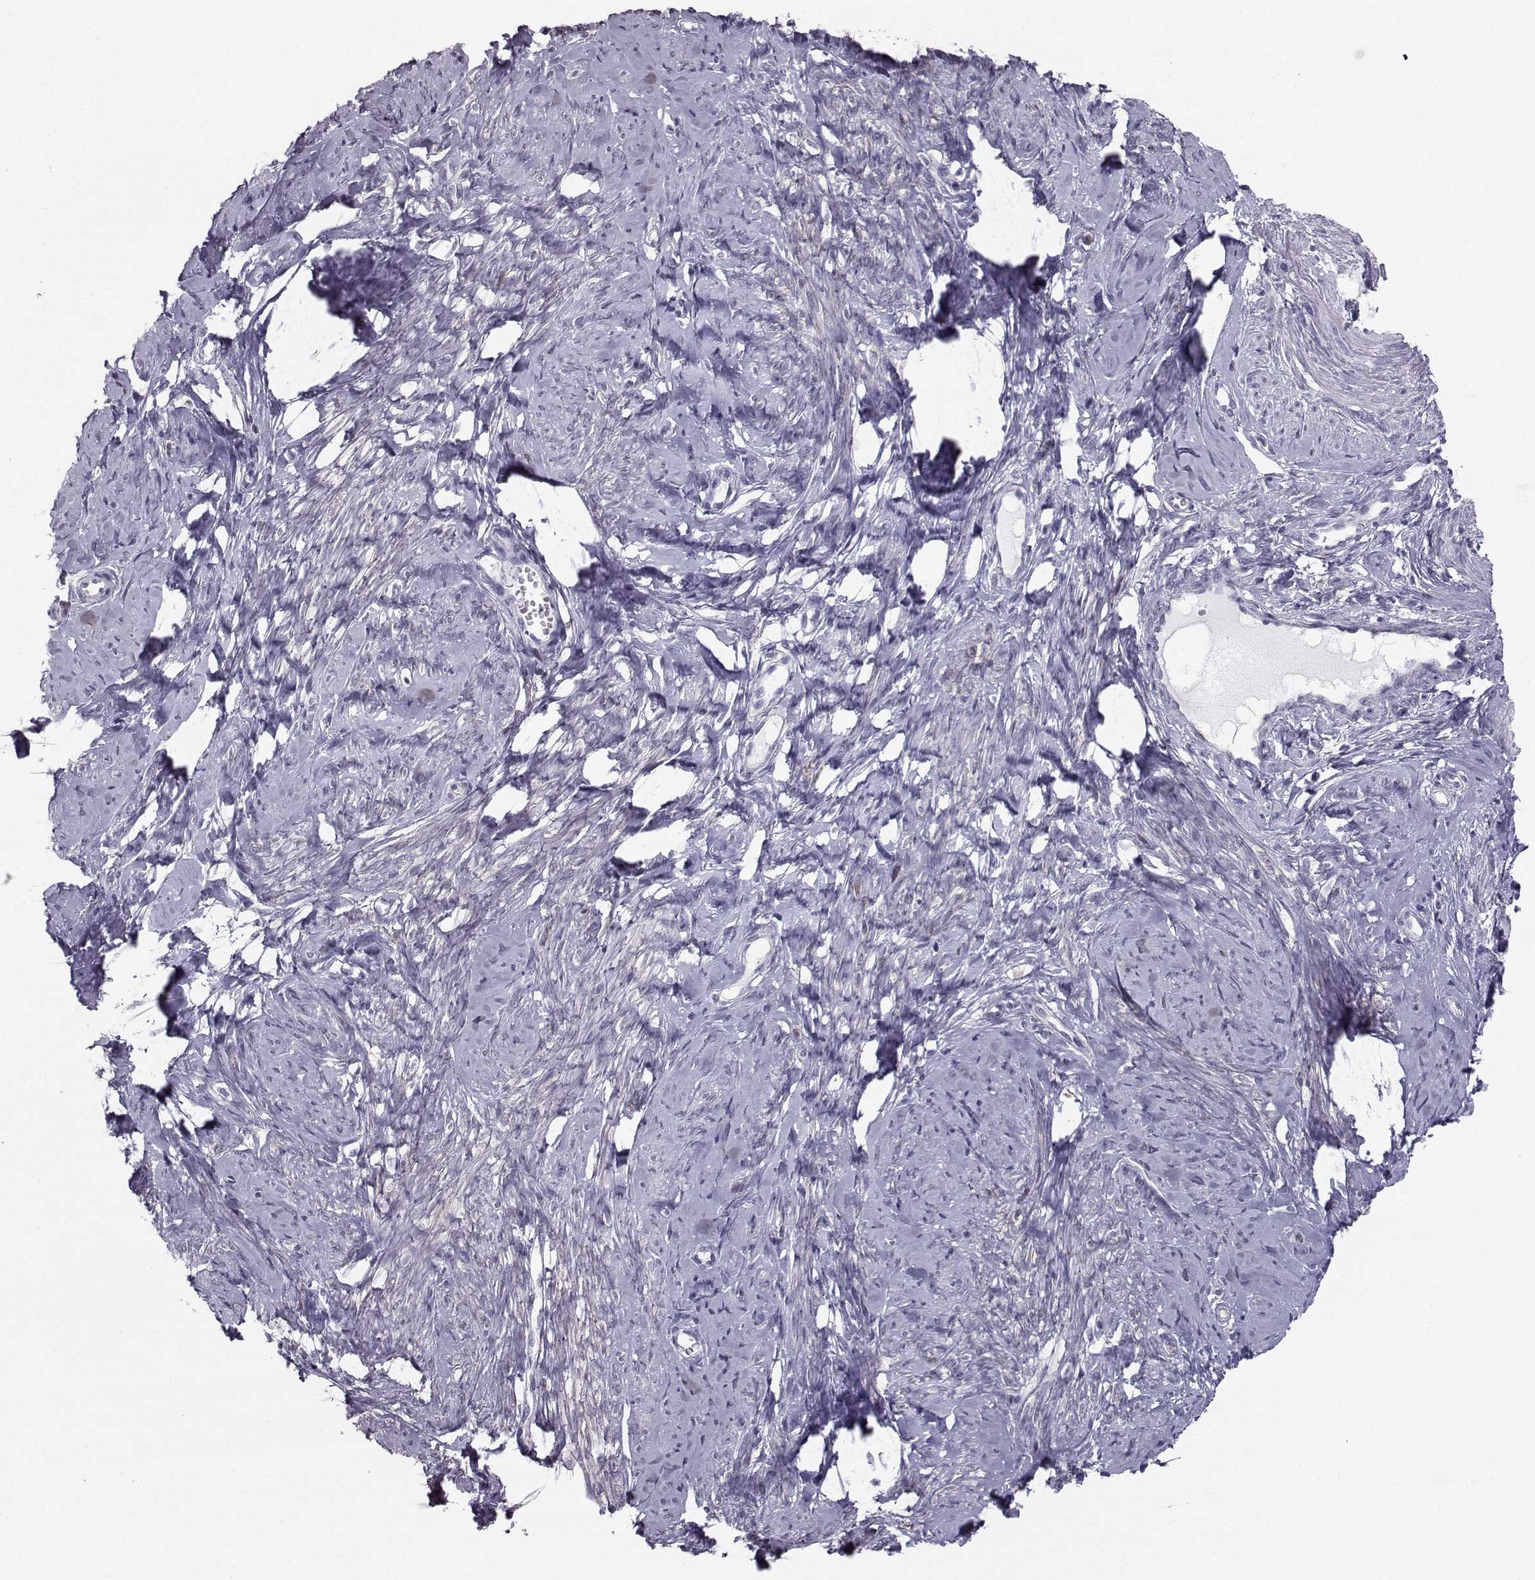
{"staining": {"intensity": "negative", "quantity": "none", "location": "none"}, "tissue": "smooth muscle", "cell_type": "Smooth muscle cells", "image_type": "normal", "snomed": [{"axis": "morphology", "description": "Normal tissue, NOS"}, {"axis": "topography", "description": "Smooth muscle"}], "caption": "Immunohistochemistry (IHC) micrograph of benign smooth muscle: human smooth muscle stained with DAB displays no significant protein staining in smooth muscle cells.", "gene": "SPDYE4", "patient": {"sex": "female", "age": 48}}